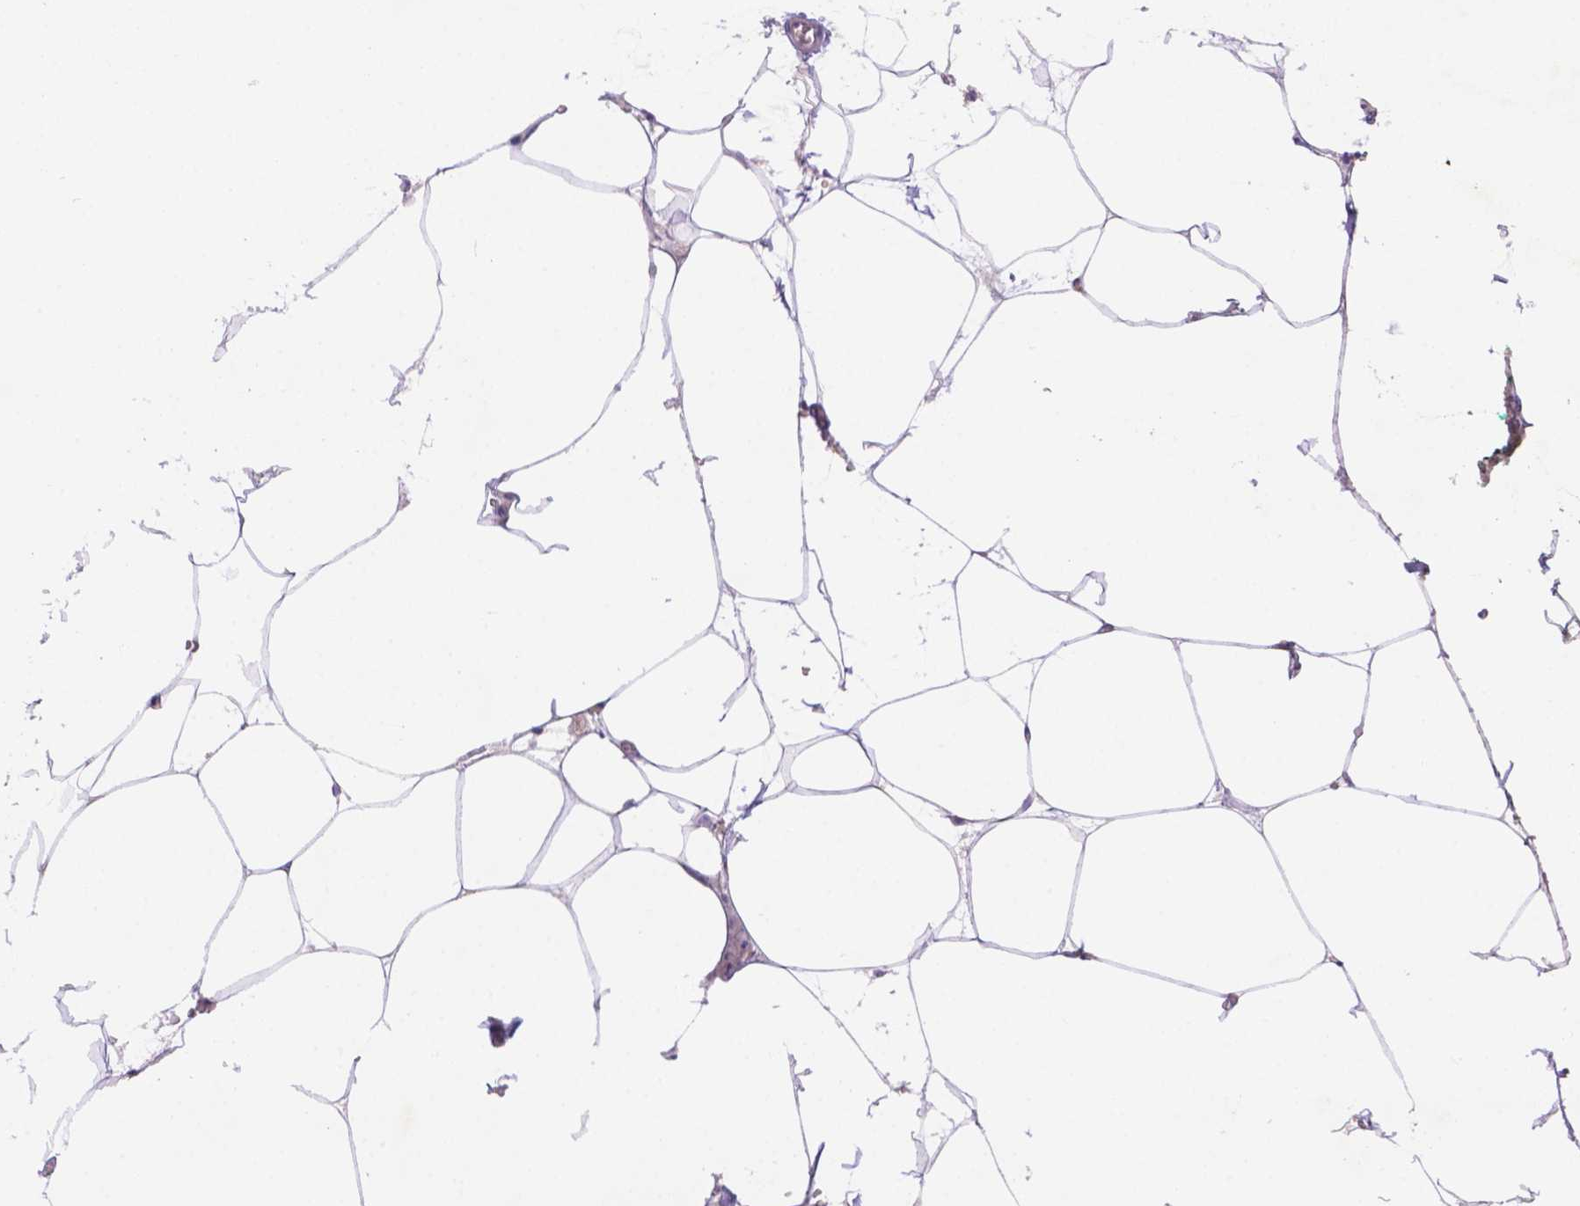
{"staining": {"intensity": "negative", "quantity": "none", "location": "none"}, "tissue": "adipose tissue", "cell_type": "Adipocytes", "image_type": "normal", "snomed": [{"axis": "morphology", "description": "Normal tissue, NOS"}, {"axis": "topography", "description": "Adipose tissue"}, {"axis": "topography", "description": "Pancreas"}, {"axis": "topography", "description": "Peripheral nerve tissue"}], "caption": "Immunohistochemistry histopathology image of benign adipose tissue: human adipose tissue stained with DAB reveals no significant protein staining in adipocytes. The staining is performed using DAB brown chromogen with nuclei counter-stained in using hematoxylin.", "gene": "CYYR1", "patient": {"sex": "female", "age": 58}}